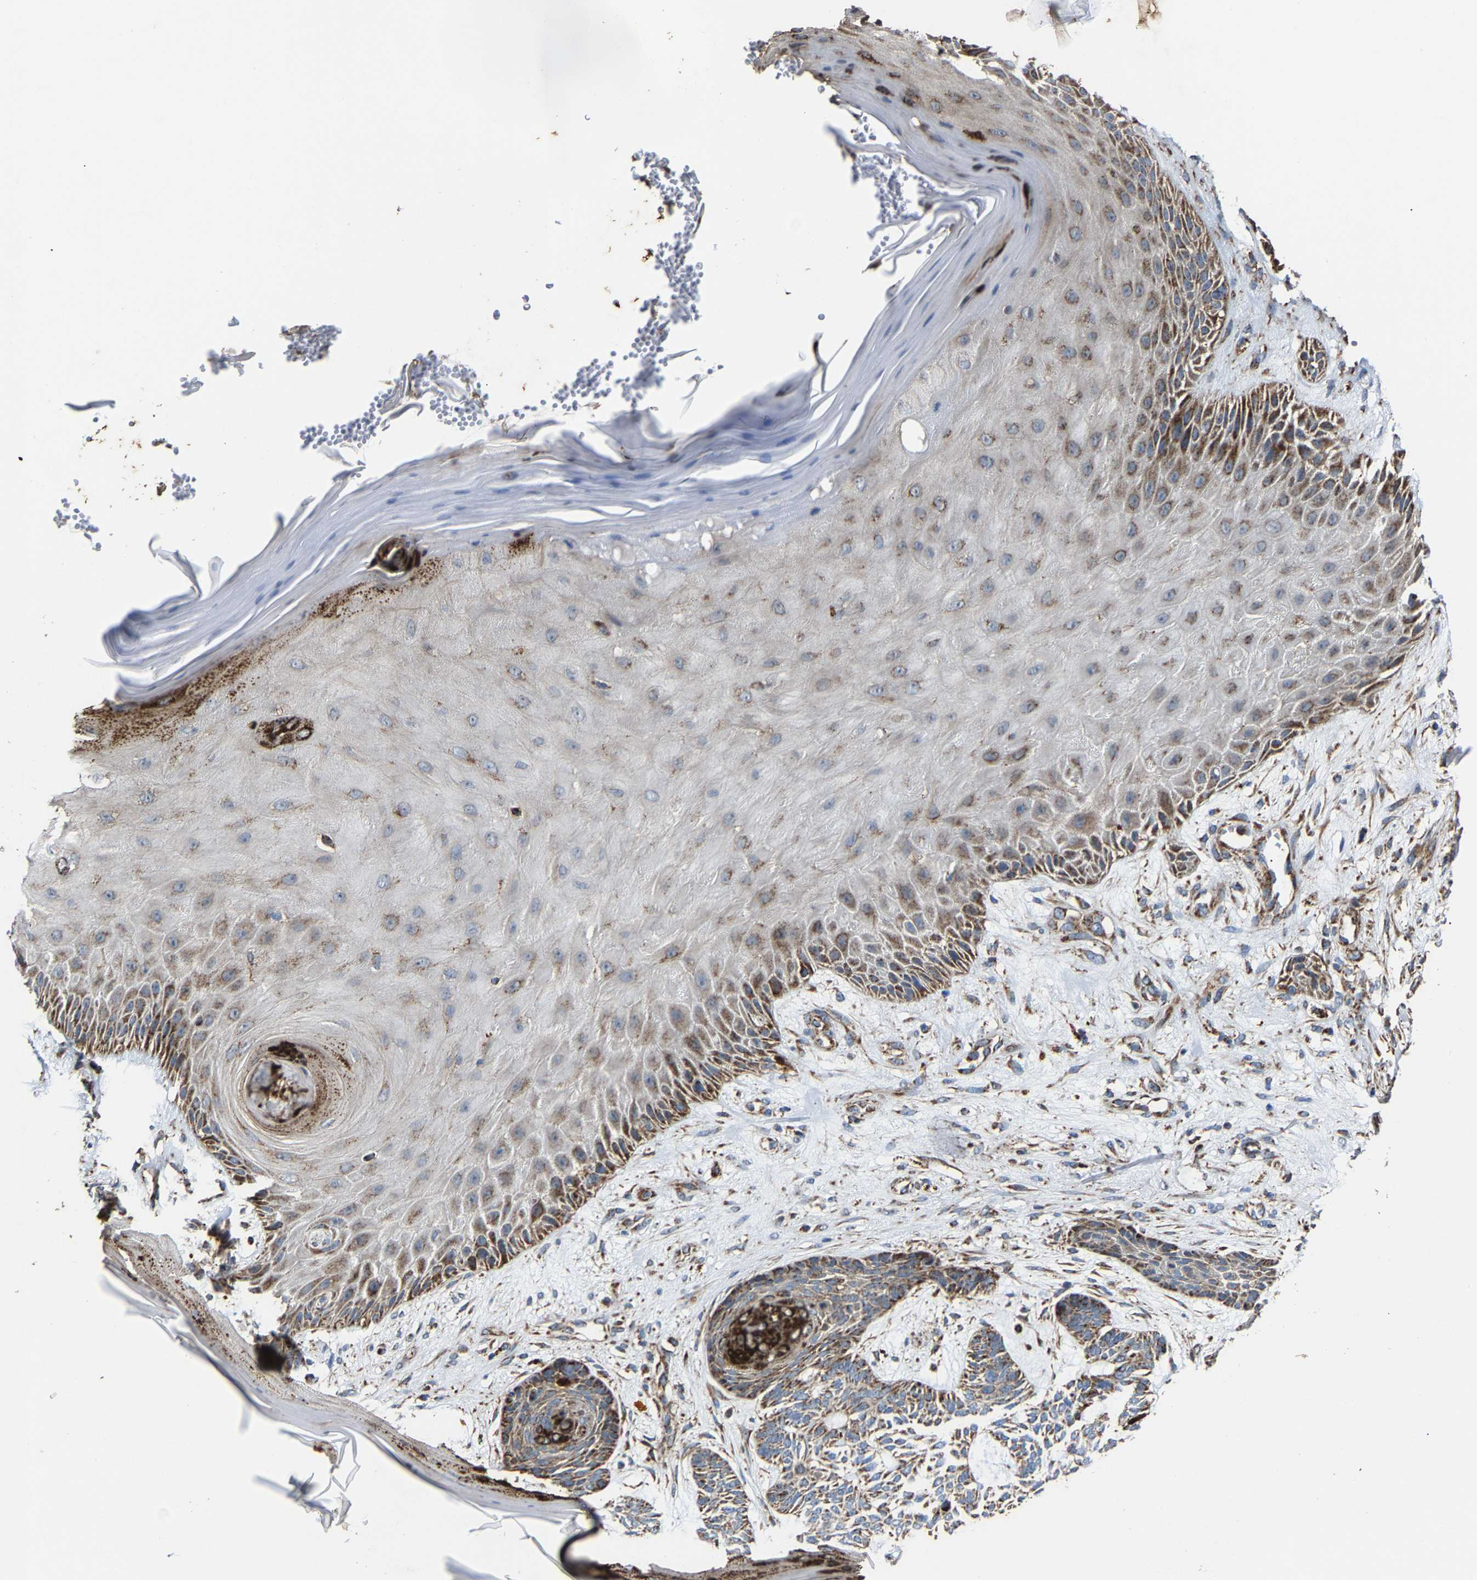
{"staining": {"intensity": "strong", "quantity": ">75%", "location": "cytoplasmic/membranous"}, "tissue": "skin cancer", "cell_type": "Tumor cells", "image_type": "cancer", "snomed": [{"axis": "morphology", "description": "Basal cell carcinoma"}, {"axis": "topography", "description": "Skin"}], "caption": "Skin basal cell carcinoma stained with IHC reveals strong cytoplasmic/membranous positivity in approximately >75% of tumor cells.", "gene": "NDUFV3", "patient": {"sex": "male", "age": 55}}